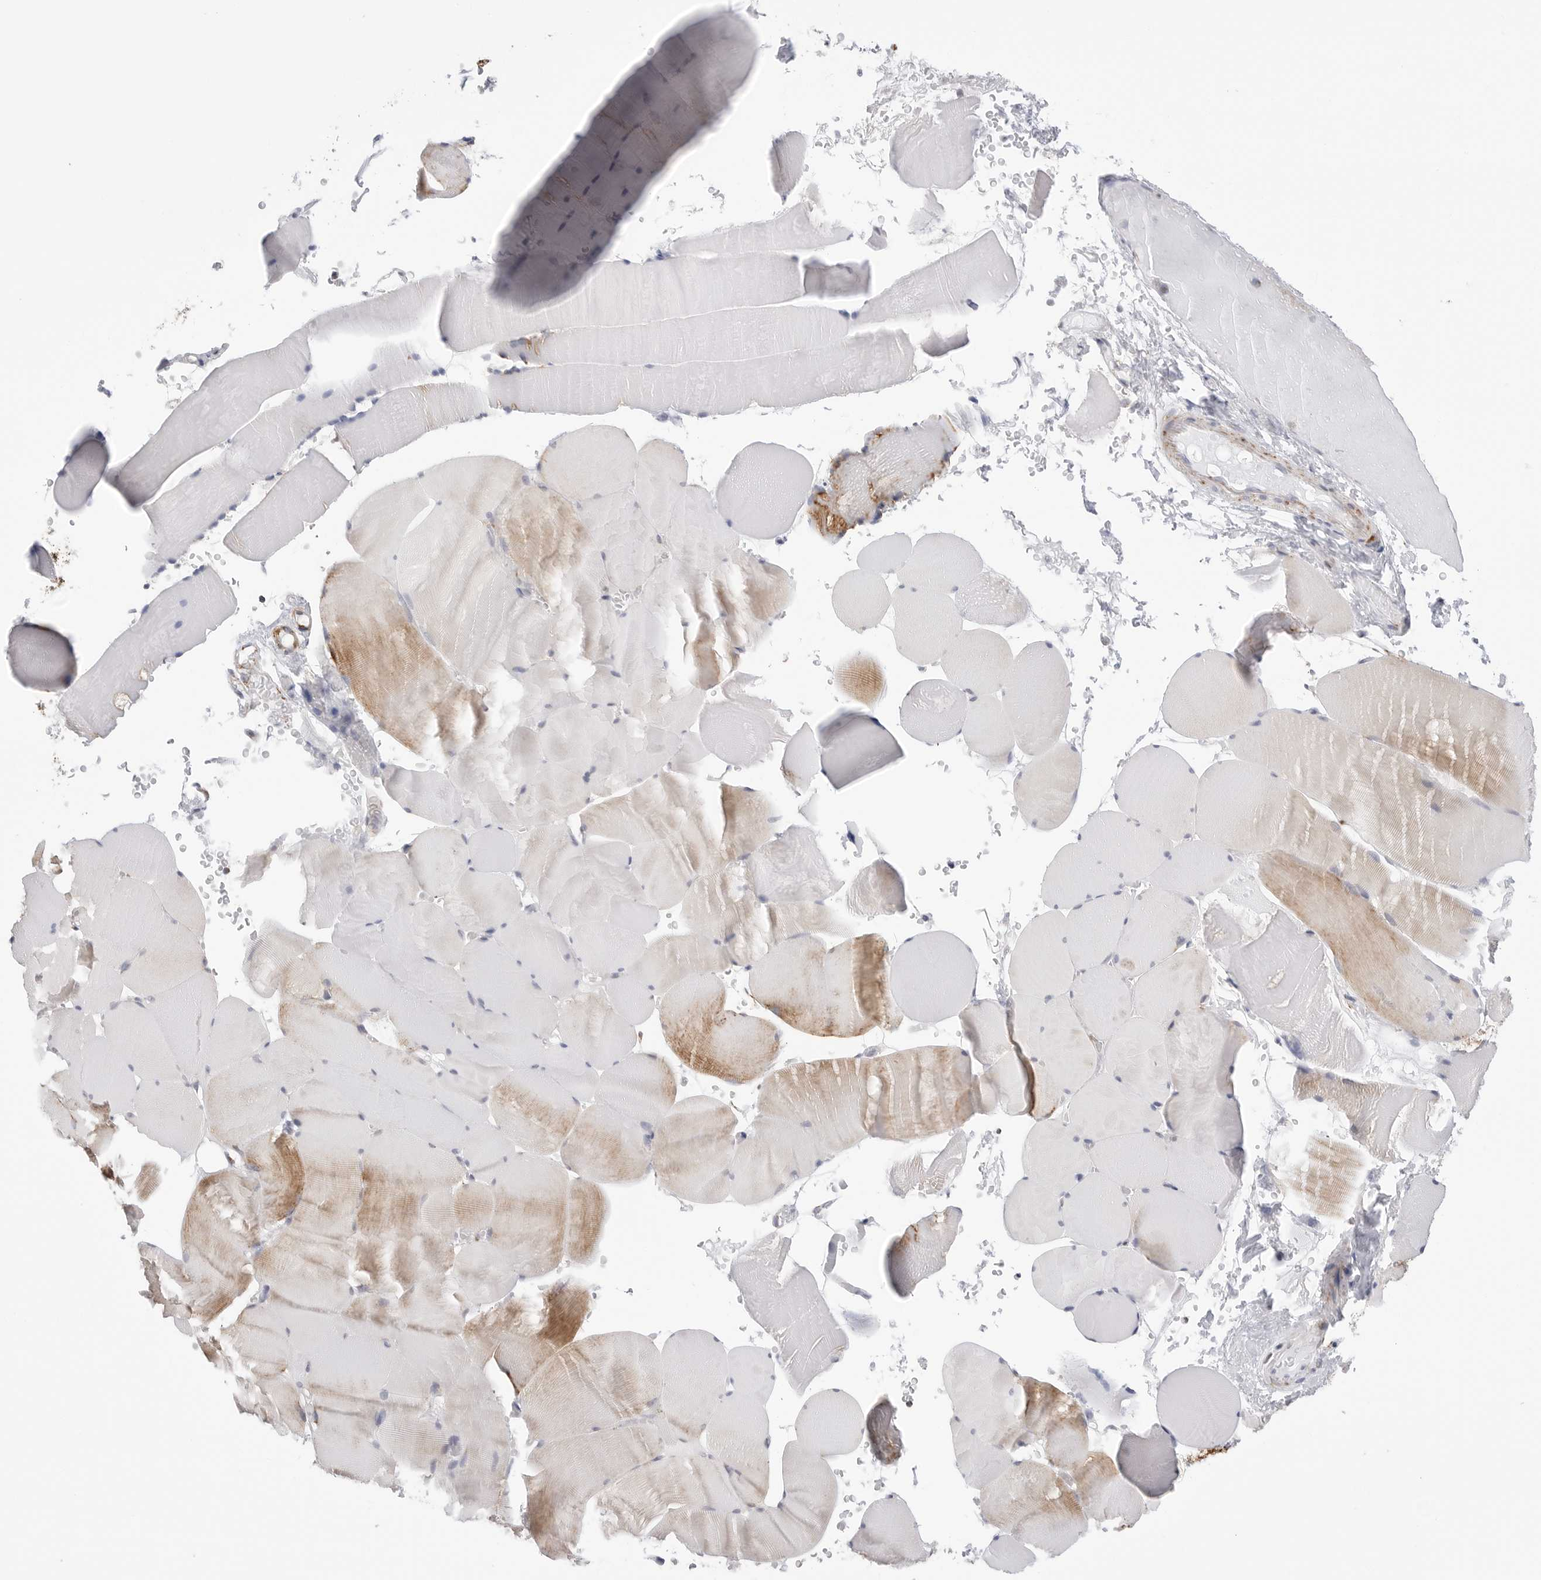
{"staining": {"intensity": "moderate", "quantity": "<25%", "location": "cytoplasmic/membranous"}, "tissue": "skeletal muscle", "cell_type": "Myocytes", "image_type": "normal", "snomed": [{"axis": "morphology", "description": "Normal tissue, NOS"}, {"axis": "topography", "description": "Skeletal muscle"}], "caption": "About <25% of myocytes in unremarkable skeletal muscle show moderate cytoplasmic/membranous protein staining as visualized by brown immunohistochemical staining.", "gene": "ATP5IF1", "patient": {"sex": "male", "age": 62}}